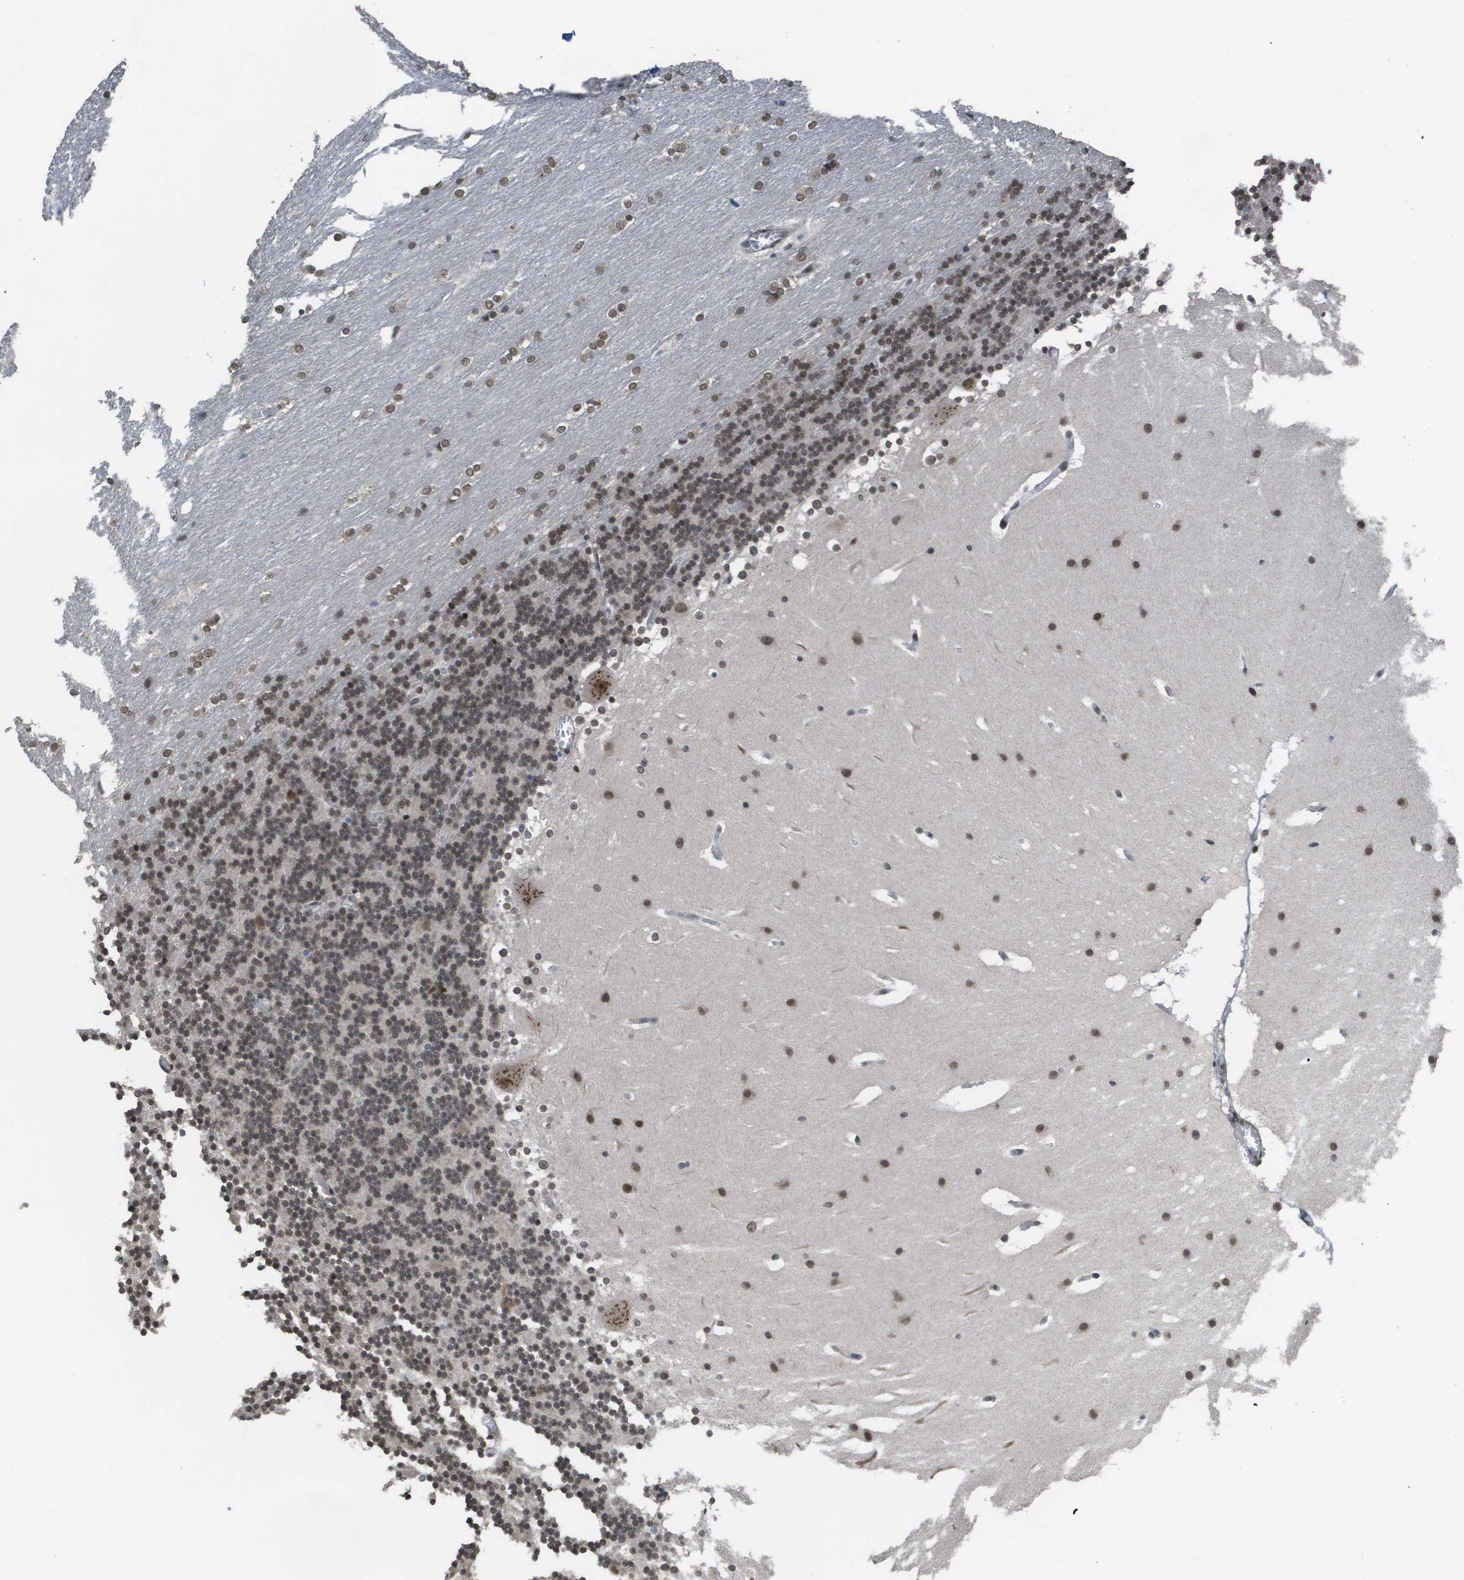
{"staining": {"intensity": "moderate", "quantity": "25%-75%", "location": "nuclear"}, "tissue": "cerebellum", "cell_type": "Cells in granular layer", "image_type": "normal", "snomed": [{"axis": "morphology", "description": "Normal tissue, NOS"}, {"axis": "topography", "description": "Cerebellum"}], "caption": "Benign cerebellum exhibits moderate nuclear positivity in about 25%-75% of cells in granular layer (DAB (3,3'-diaminobenzidine) IHC, brown staining for protein, blue staining for nuclei)..", "gene": "KAT5", "patient": {"sex": "female", "age": 19}}